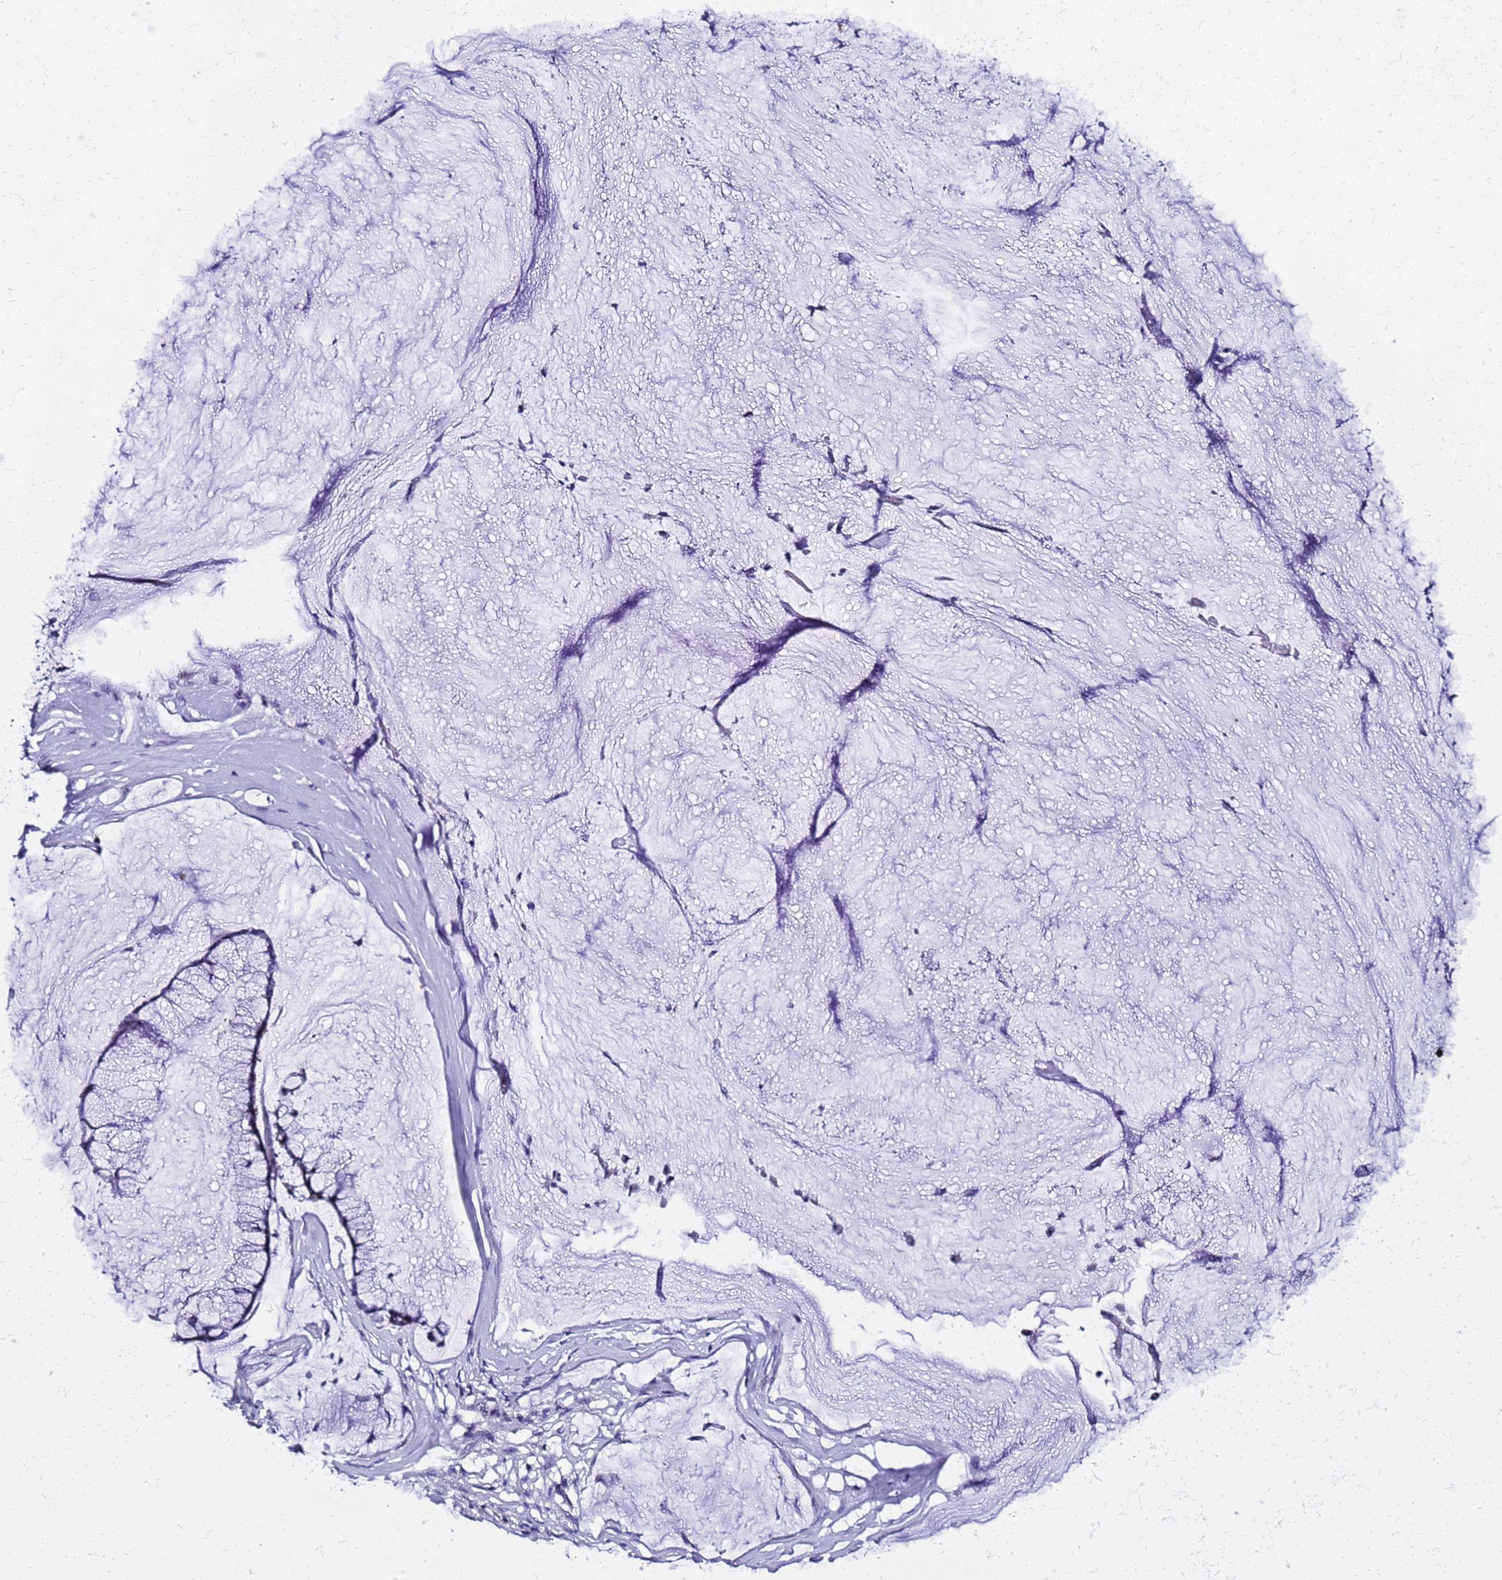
{"staining": {"intensity": "negative", "quantity": "none", "location": "none"}, "tissue": "ovarian cancer", "cell_type": "Tumor cells", "image_type": "cancer", "snomed": [{"axis": "morphology", "description": "Cystadenocarcinoma, mucinous, NOS"}, {"axis": "topography", "description": "Ovary"}], "caption": "High power microscopy micrograph of an immunohistochemistry (IHC) photomicrograph of ovarian cancer (mucinous cystadenocarcinoma), revealing no significant expression in tumor cells.", "gene": "SMIM21", "patient": {"sex": "female", "age": 42}}